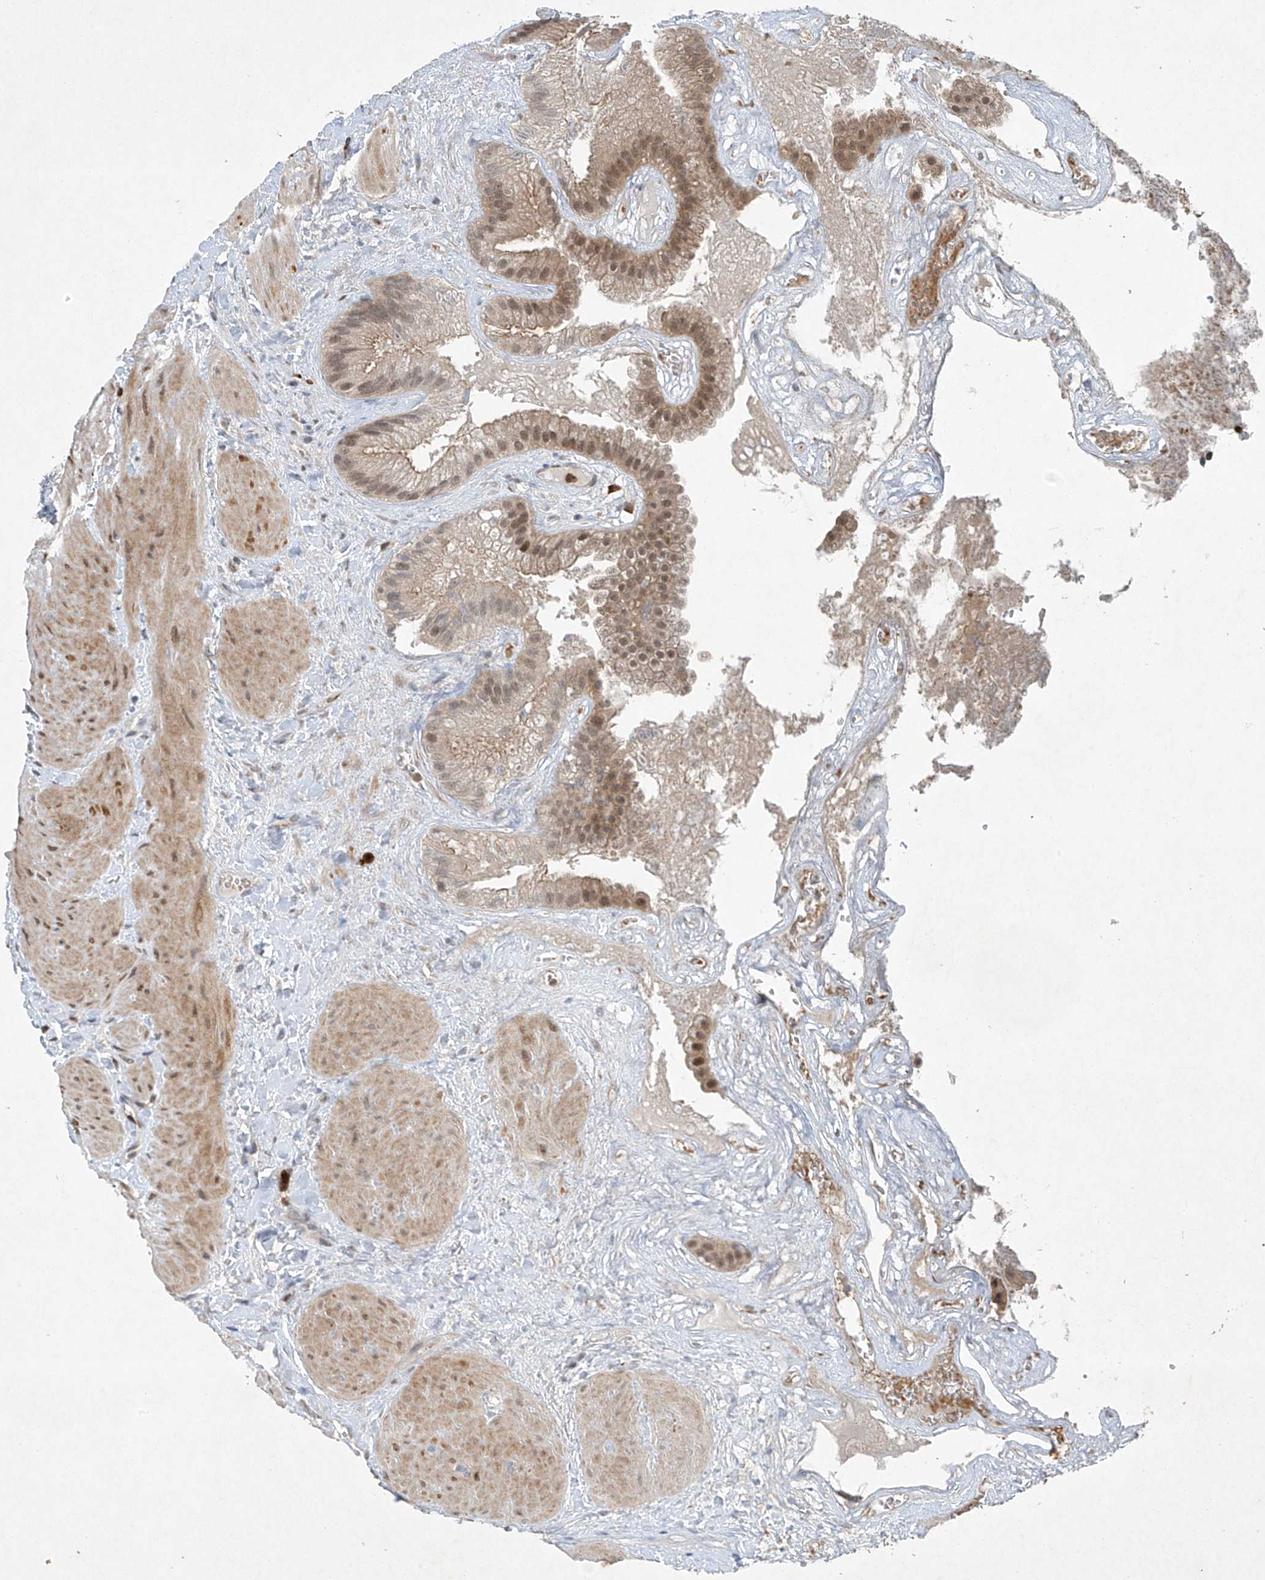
{"staining": {"intensity": "moderate", "quantity": ">75%", "location": "cytoplasmic/membranous,nuclear"}, "tissue": "gallbladder", "cell_type": "Glandular cells", "image_type": "normal", "snomed": [{"axis": "morphology", "description": "Normal tissue, NOS"}, {"axis": "topography", "description": "Gallbladder"}], "caption": "Immunohistochemistry (IHC) staining of normal gallbladder, which shows medium levels of moderate cytoplasmic/membranous,nuclear staining in about >75% of glandular cells indicating moderate cytoplasmic/membranous,nuclear protein expression. The staining was performed using DAB (3,3'-diaminobenzidine) (brown) for protein detection and nuclei were counterstained in hematoxylin (blue).", "gene": "TAF8", "patient": {"sex": "male", "age": 55}}